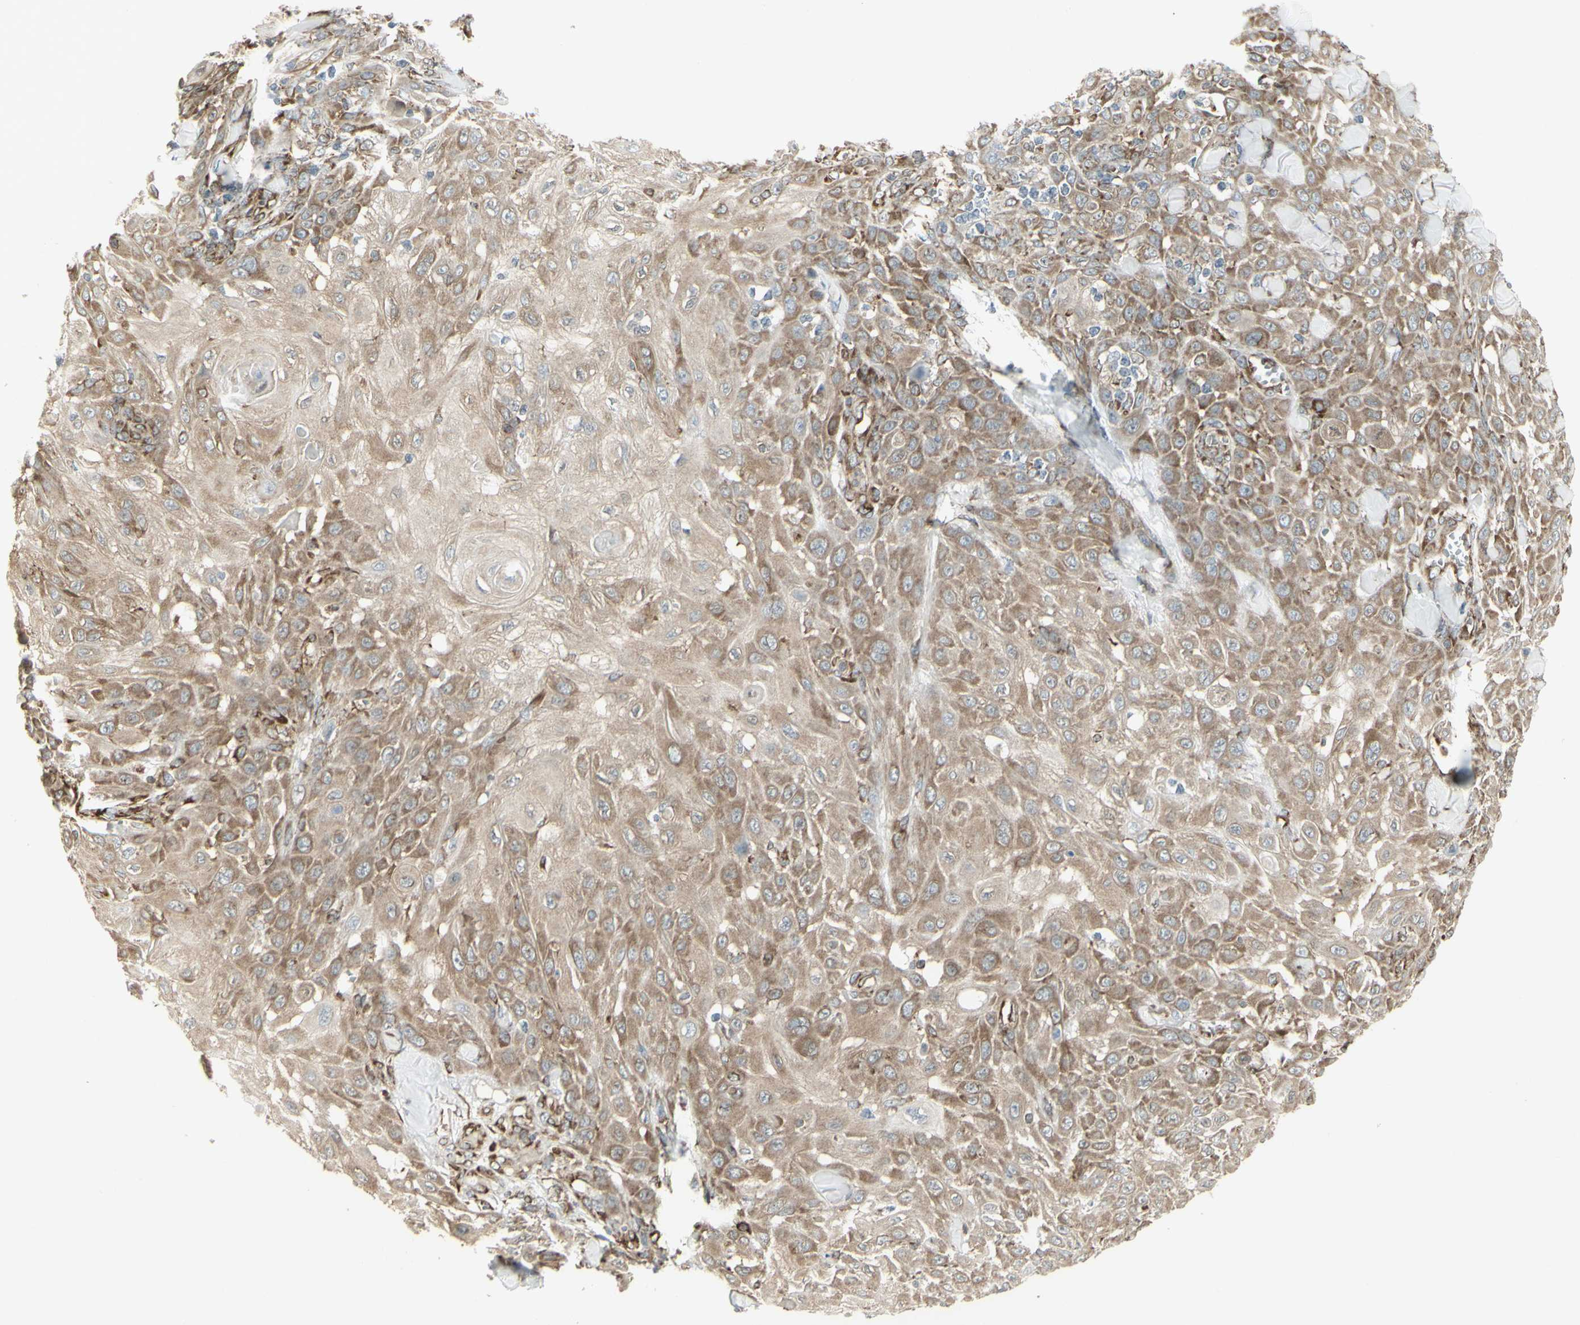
{"staining": {"intensity": "weak", "quantity": ">75%", "location": "cytoplasmic/membranous"}, "tissue": "skin cancer", "cell_type": "Tumor cells", "image_type": "cancer", "snomed": [{"axis": "morphology", "description": "Squamous cell carcinoma, NOS"}, {"axis": "topography", "description": "Skin"}], "caption": "Immunohistochemistry (IHC) of human skin cancer displays low levels of weak cytoplasmic/membranous staining in approximately >75% of tumor cells.", "gene": "FKBP3", "patient": {"sex": "male", "age": 24}}